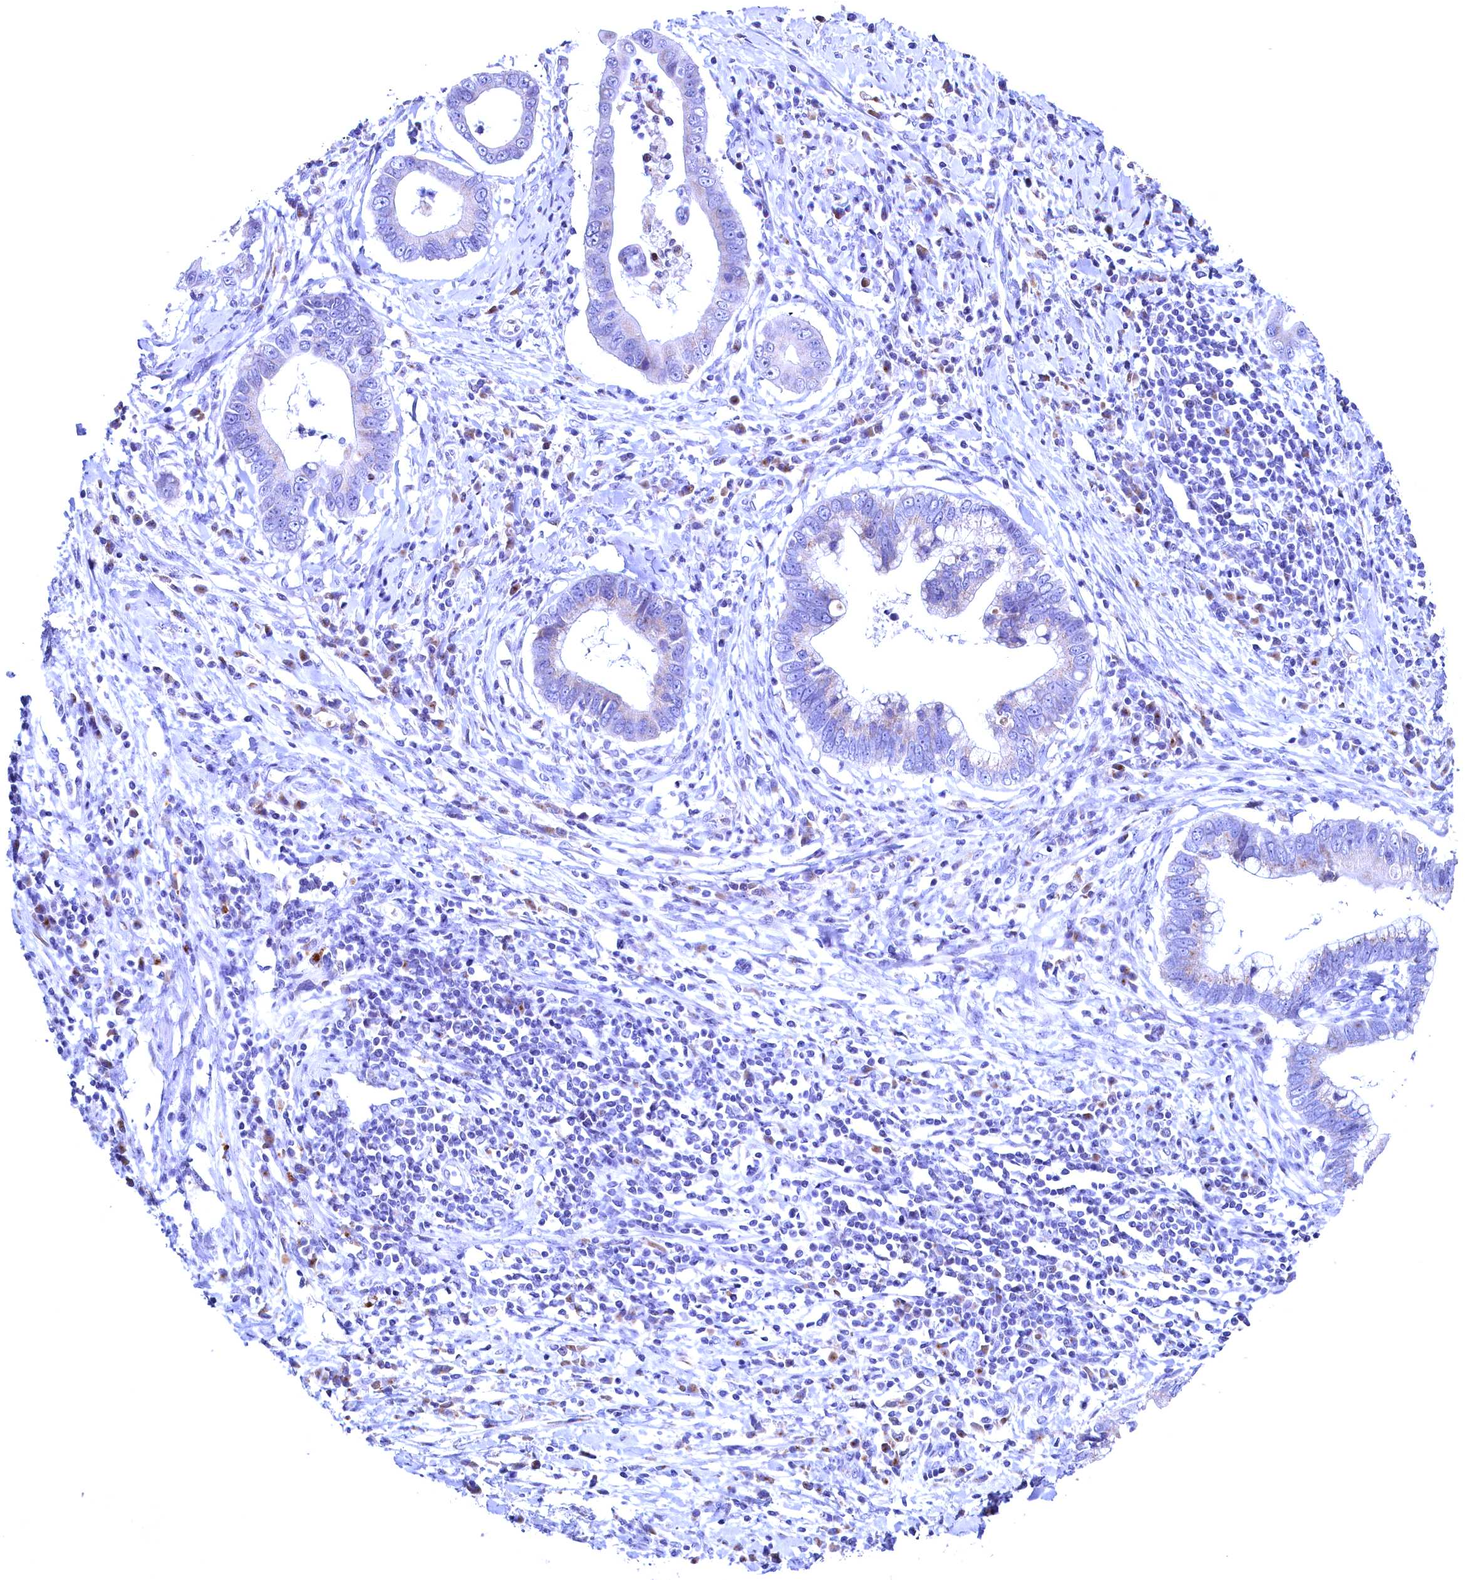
{"staining": {"intensity": "negative", "quantity": "none", "location": "none"}, "tissue": "cervical cancer", "cell_type": "Tumor cells", "image_type": "cancer", "snomed": [{"axis": "morphology", "description": "Adenocarcinoma, NOS"}, {"axis": "topography", "description": "Cervix"}], "caption": "This is a photomicrograph of immunohistochemistry staining of cervical adenocarcinoma, which shows no staining in tumor cells.", "gene": "GPR108", "patient": {"sex": "female", "age": 44}}